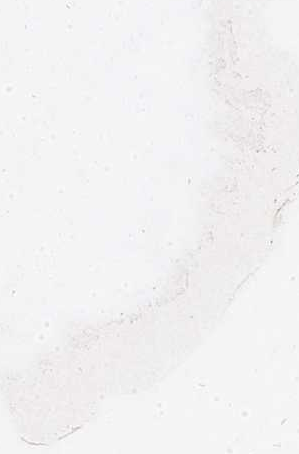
{"staining": {"intensity": "moderate", "quantity": ">75%", "location": "cytoplasmic/membranous"}, "tissue": "pancreatic cancer", "cell_type": "Tumor cells", "image_type": "cancer", "snomed": [{"axis": "morphology", "description": "Adenocarcinoma, NOS"}, {"axis": "topography", "description": "Pancreas"}], "caption": "Immunohistochemical staining of human pancreatic cancer (adenocarcinoma) displays medium levels of moderate cytoplasmic/membranous expression in approximately >75% of tumor cells.", "gene": "AP3M2", "patient": {"sex": "female", "age": 73}}